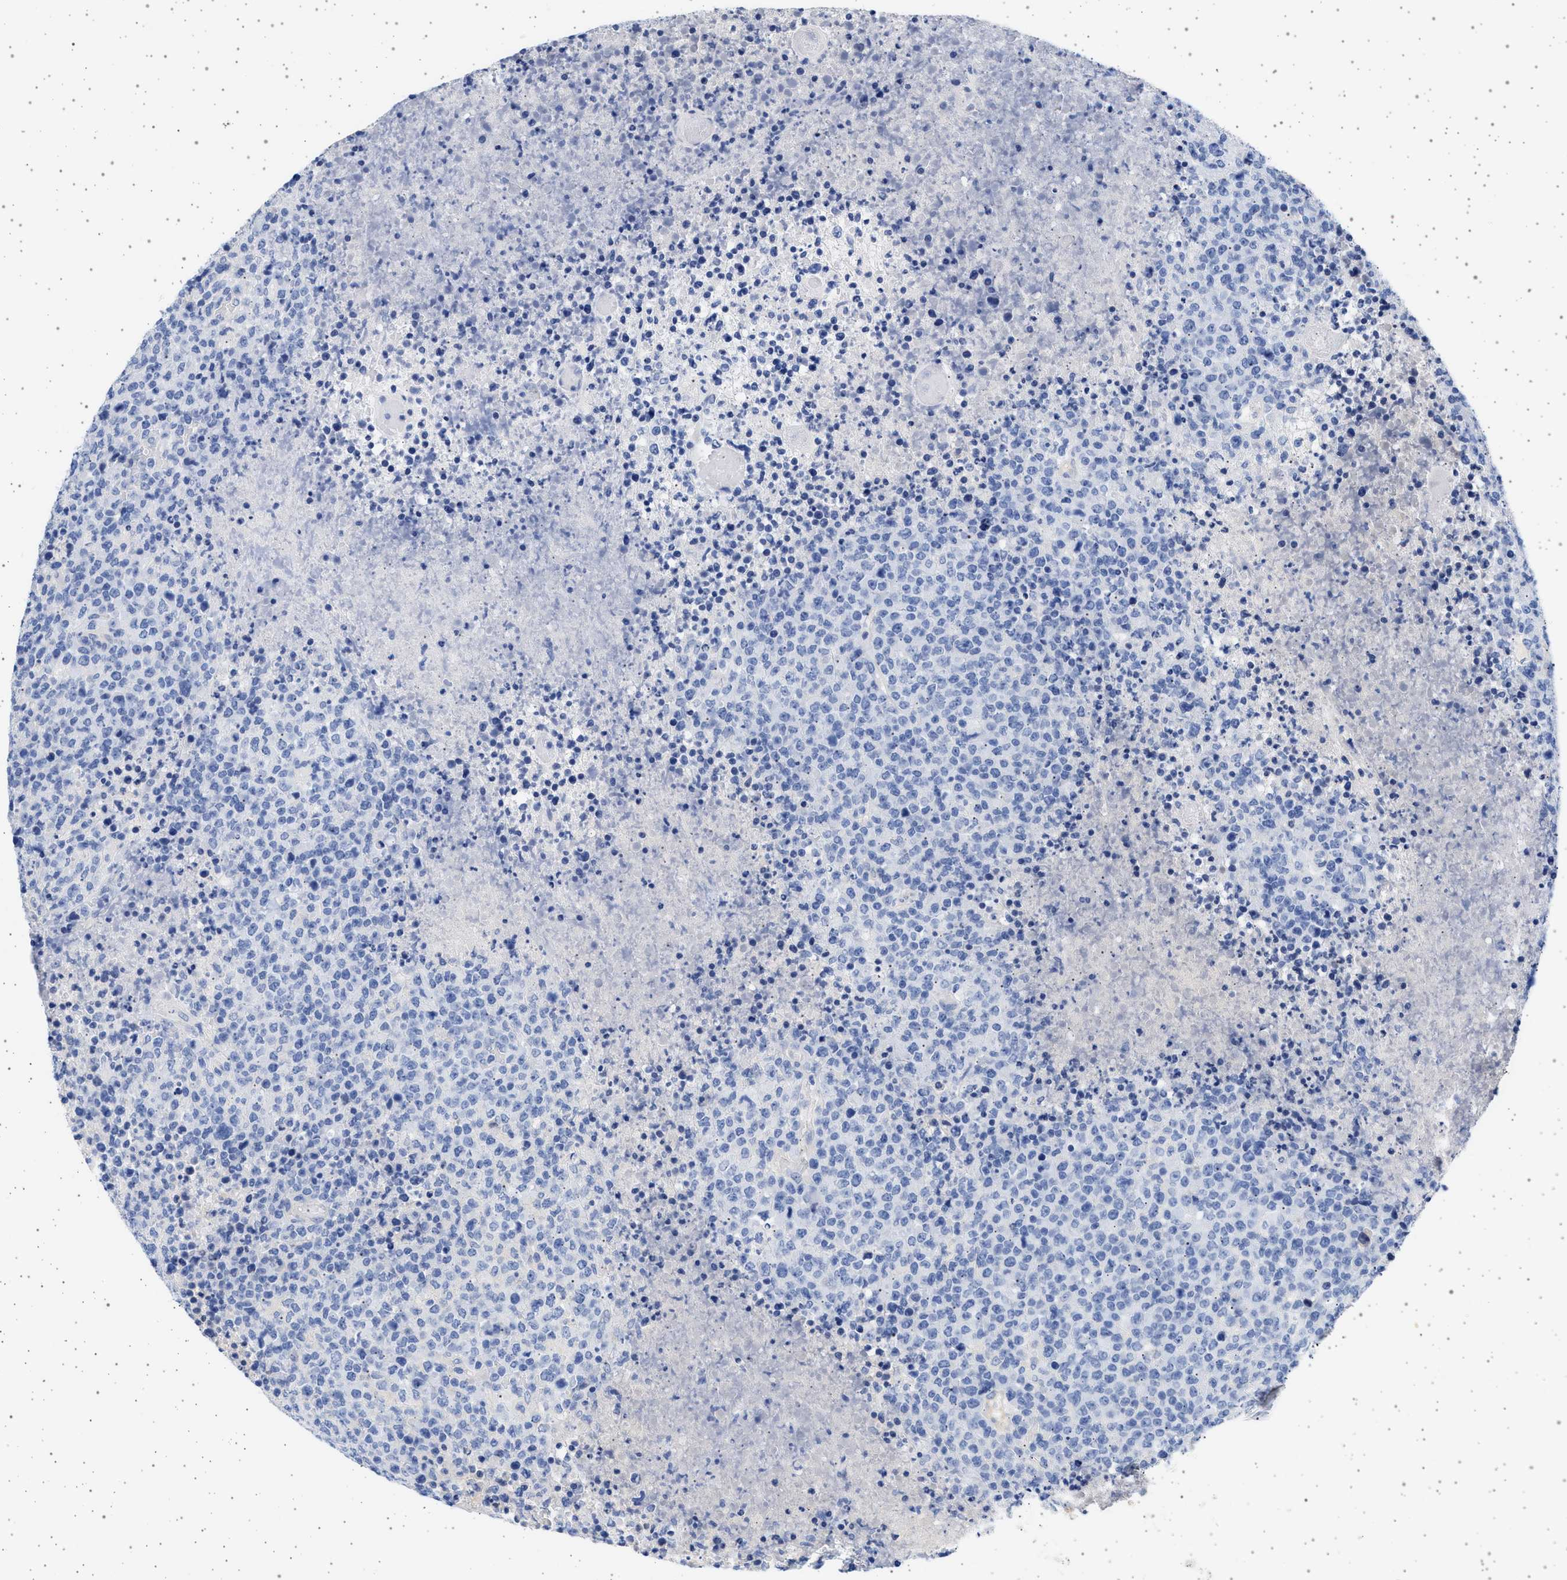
{"staining": {"intensity": "negative", "quantity": "none", "location": "none"}, "tissue": "lymphoma", "cell_type": "Tumor cells", "image_type": "cancer", "snomed": [{"axis": "morphology", "description": "Malignant lymphoma, non-Hodgkin's type, High grade"}, {"axis": "topography", "description": "Lymph node"}], "caption": "High power microscopy histopathology image of an immunohistochemistry (IHC) histopathology image of lymphoma, revealing no significant expression in tumor cells.", "gene": "TRMT10B", "patient": {"sex": "male", "age": 13}}